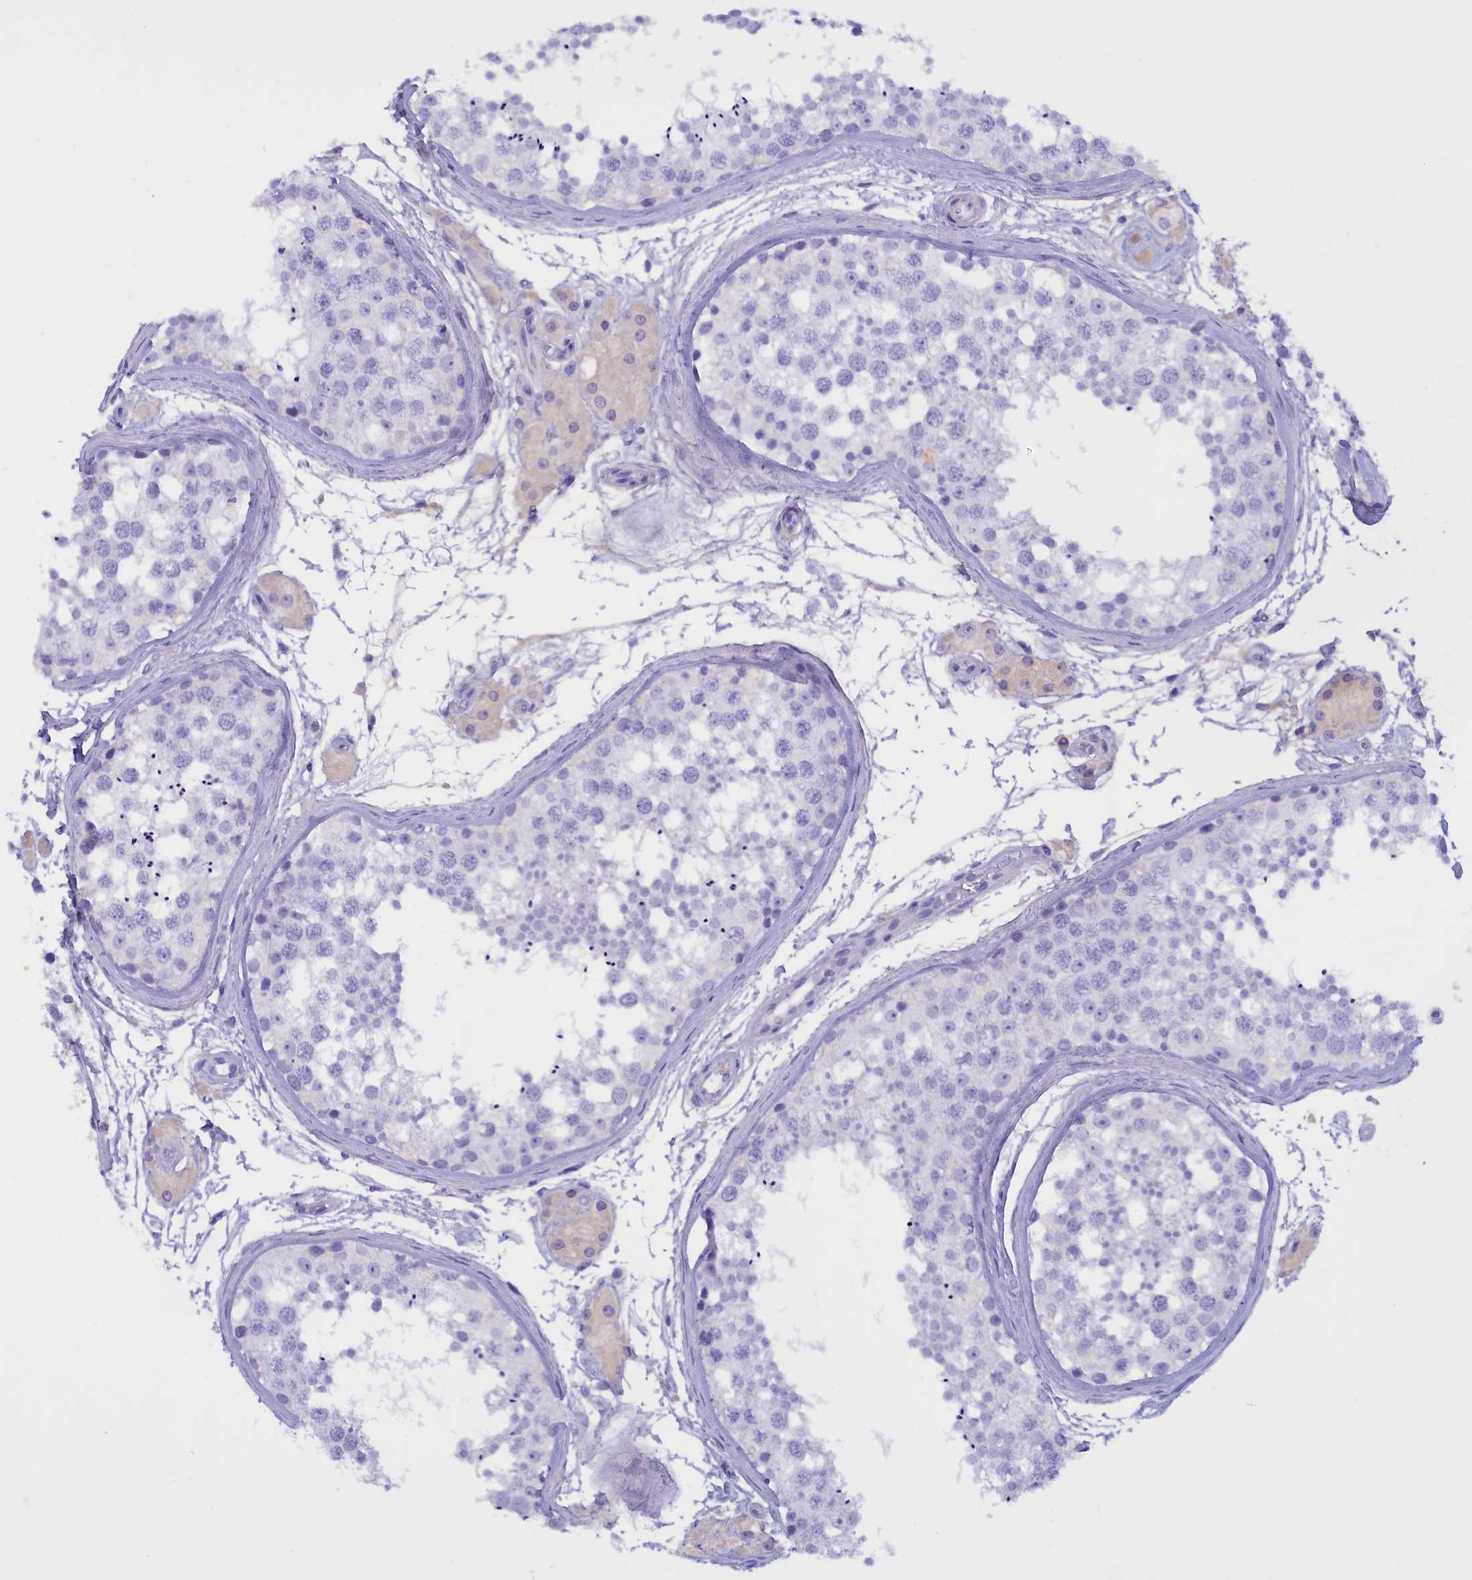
{"staining": {"intensity": "negative", "quantity": "none", "location": "none"}, "tissue": "testis", "cell_type": "Cells in seminiferous ducts", "image_type": "normal", "snomed": [{"axis": "morphology", "description": "Normal tissue, NOS"}, {"axis": "topography", "description": "Testis"}], "caption": "IHC image of benign testis stained for a protein (brown), which displays no staining in cells in seminiferous ducts.", "gene": "PROK2", "patient": {"sex": "male", "age": 56}}